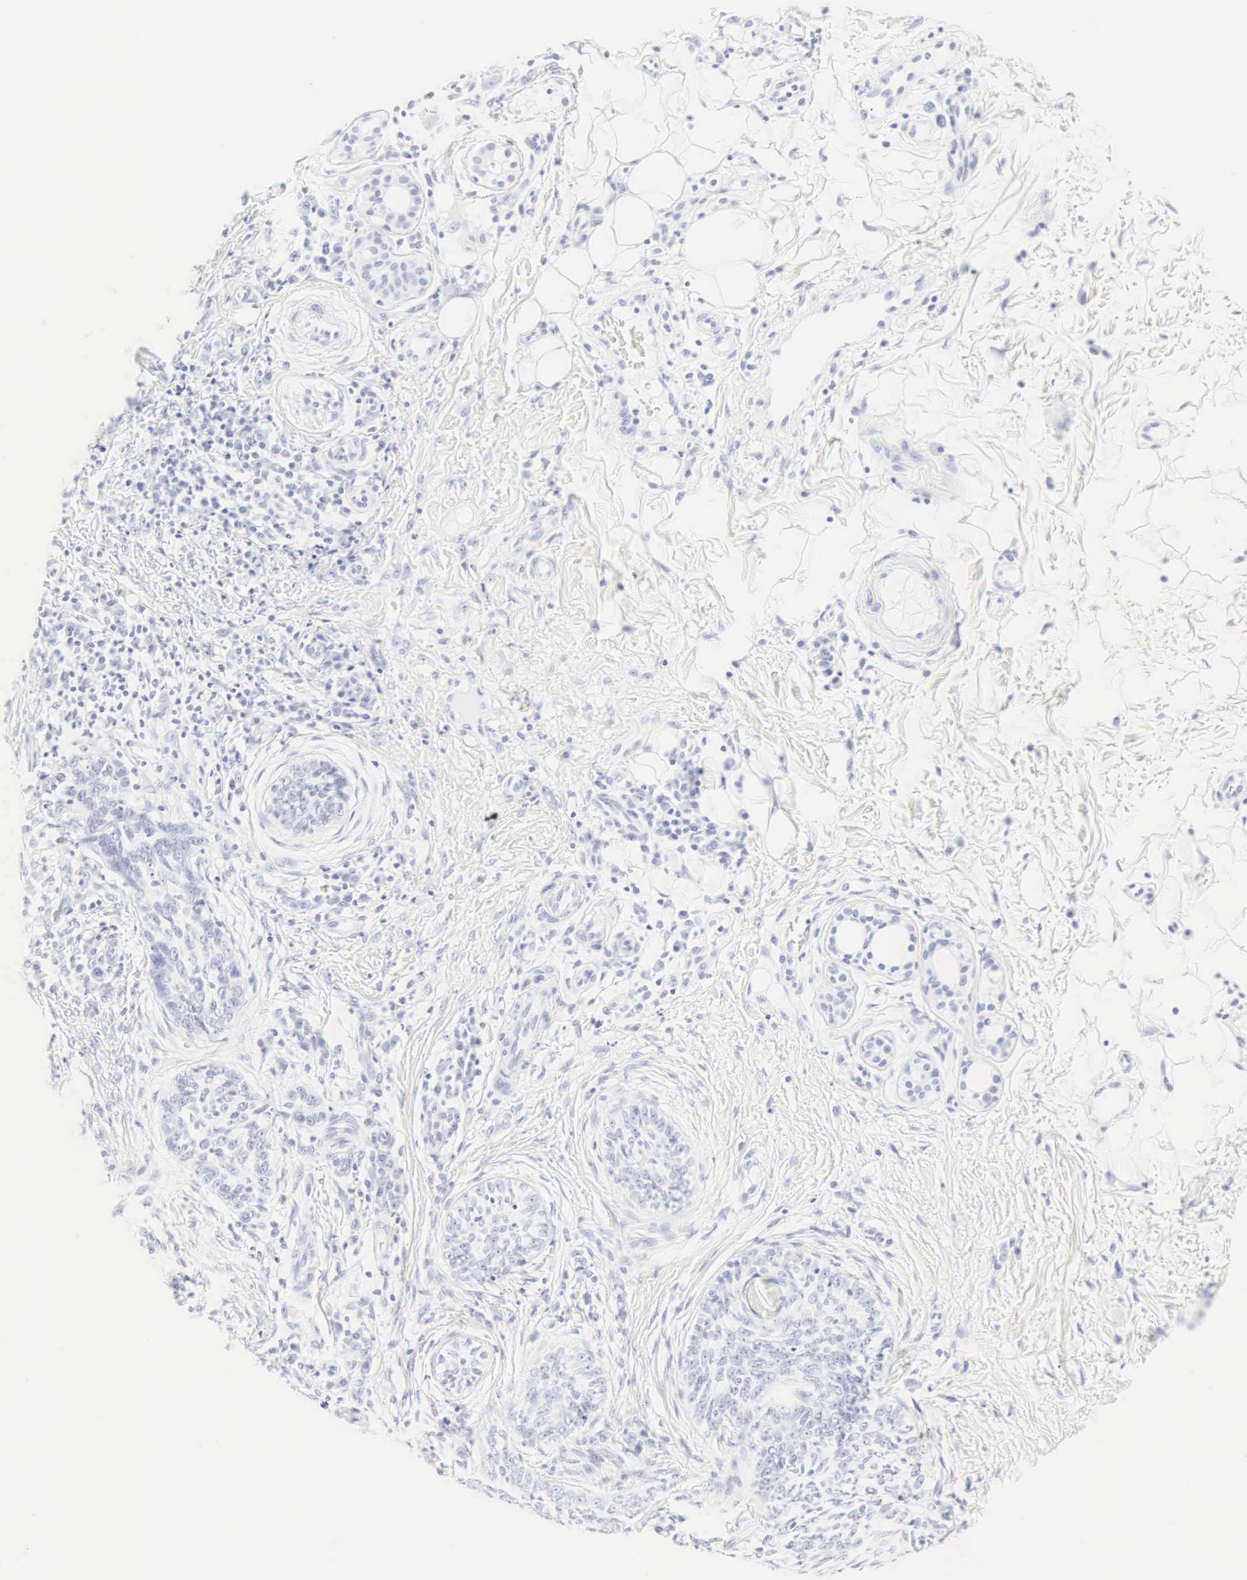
{"staining": {"intensity": "negative", "quantity": "none", "location": "none"}, "tissue": "skin cancer", "cell_type": "Tumor cells", "image_type": "cancer", "snomed": [{"axis": "morphology", "description": "Basal cell carcinoma"}, {"axis": "topography", "description": "Skin"}], "caption": "A histopathology image of human basal cell carcinoma (skin) is negative for staining in tumor cells. (DAB (3,3'-diaminobenzidine) IHC with hematoxylin counter stain).", "gene": "CGB3", "patient": {"sex": "male", "age": 89}}